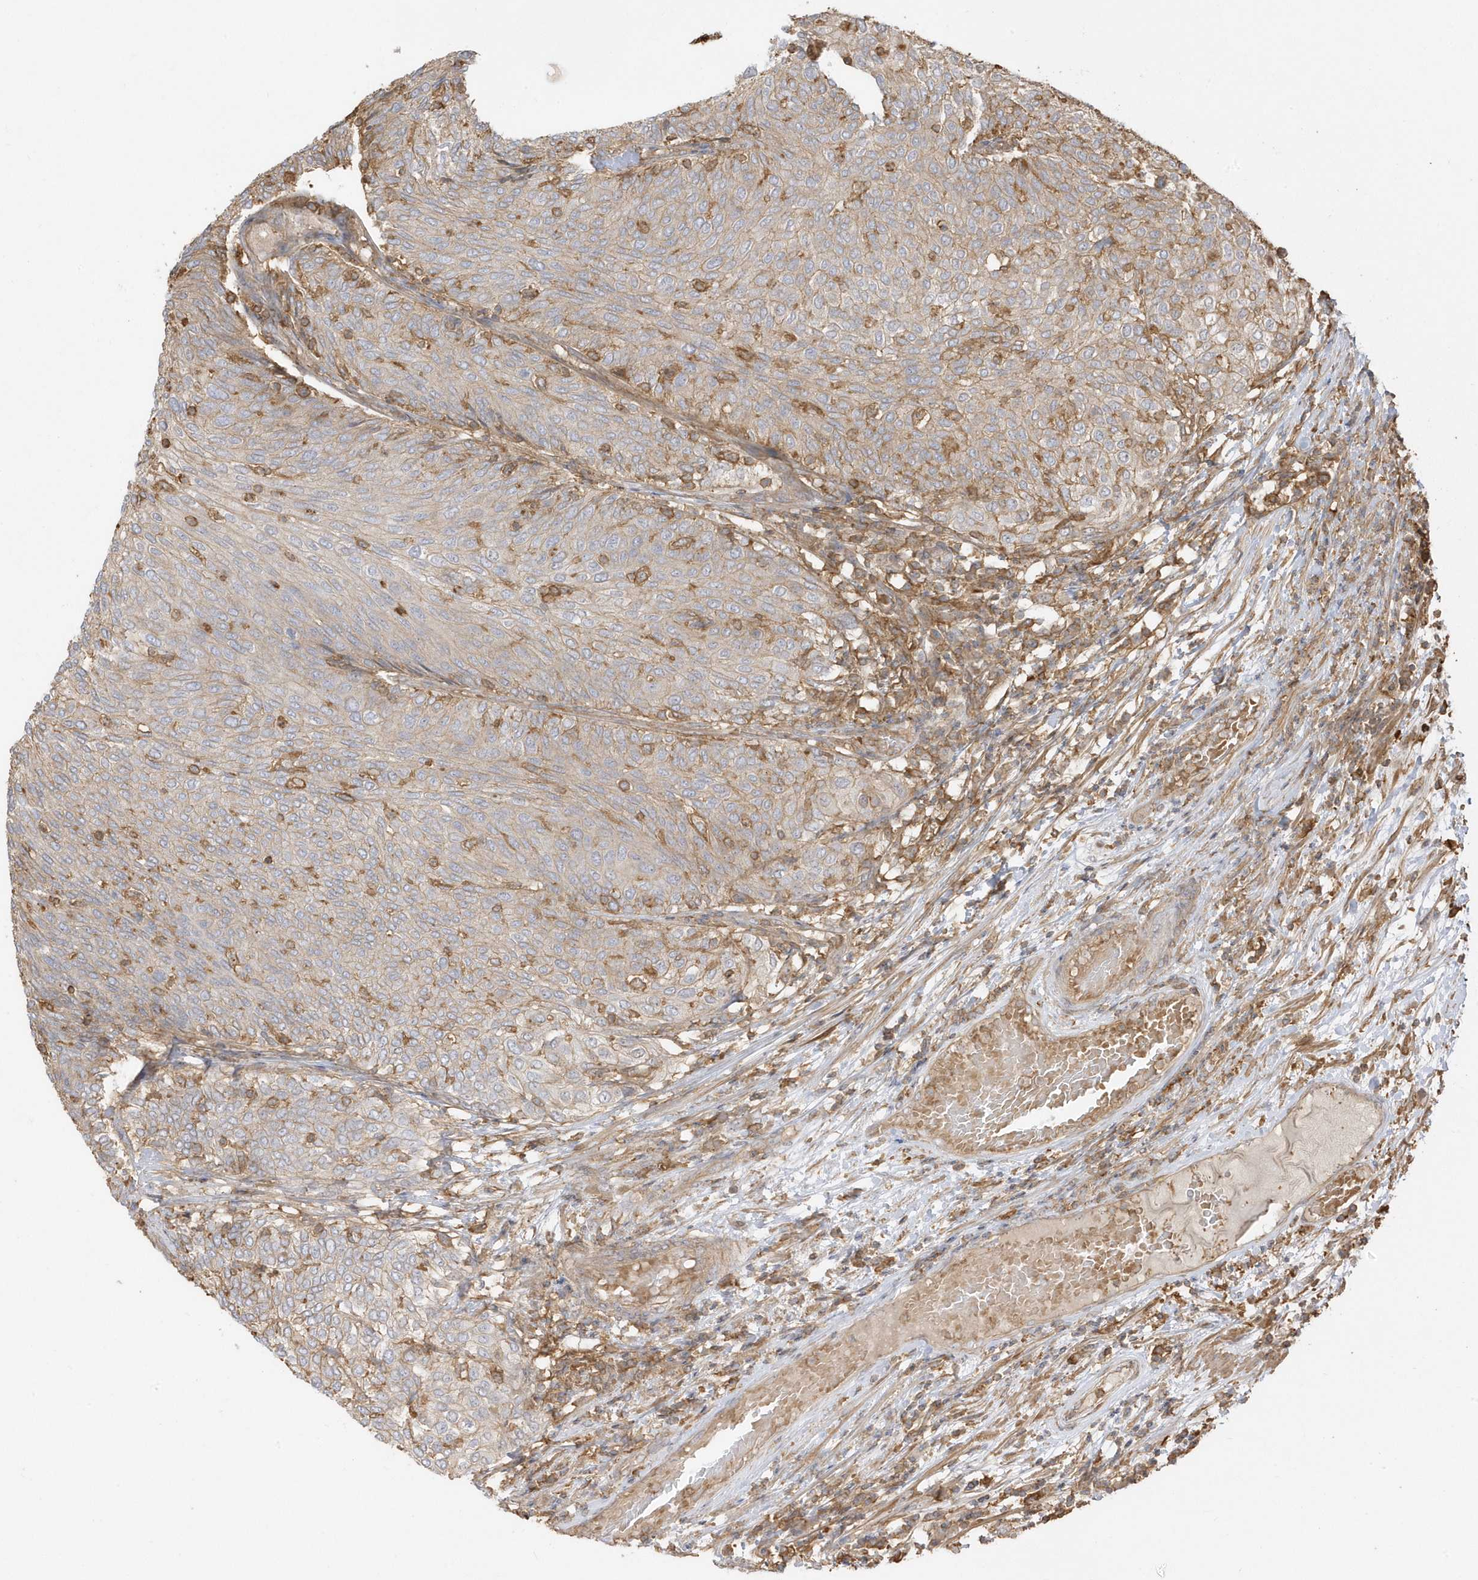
{"staining": {"intensity": "weak", "quantity": "25%-75%", "location": "cytoplasmic/membranous"}, "tissue": "urothelial cancer", "cell_type": "Tumor cells", "image_type": "cancer", "snomed": [{"axis": "morphology", "description": "Urothelial carcinoma, Low grade"}, {"axis": "topography", "description": "Urinary bladder"}], "caption": "This histopathology image demonstrates immunohistochemistry (IHC) staining of human urothelial cancer, with low weak cytoplasmic/membranous positivity in about 25%-75% of tumor cells.", "gene": "ZBTB8A", "patient": {"sex": "female", "age": 79}}